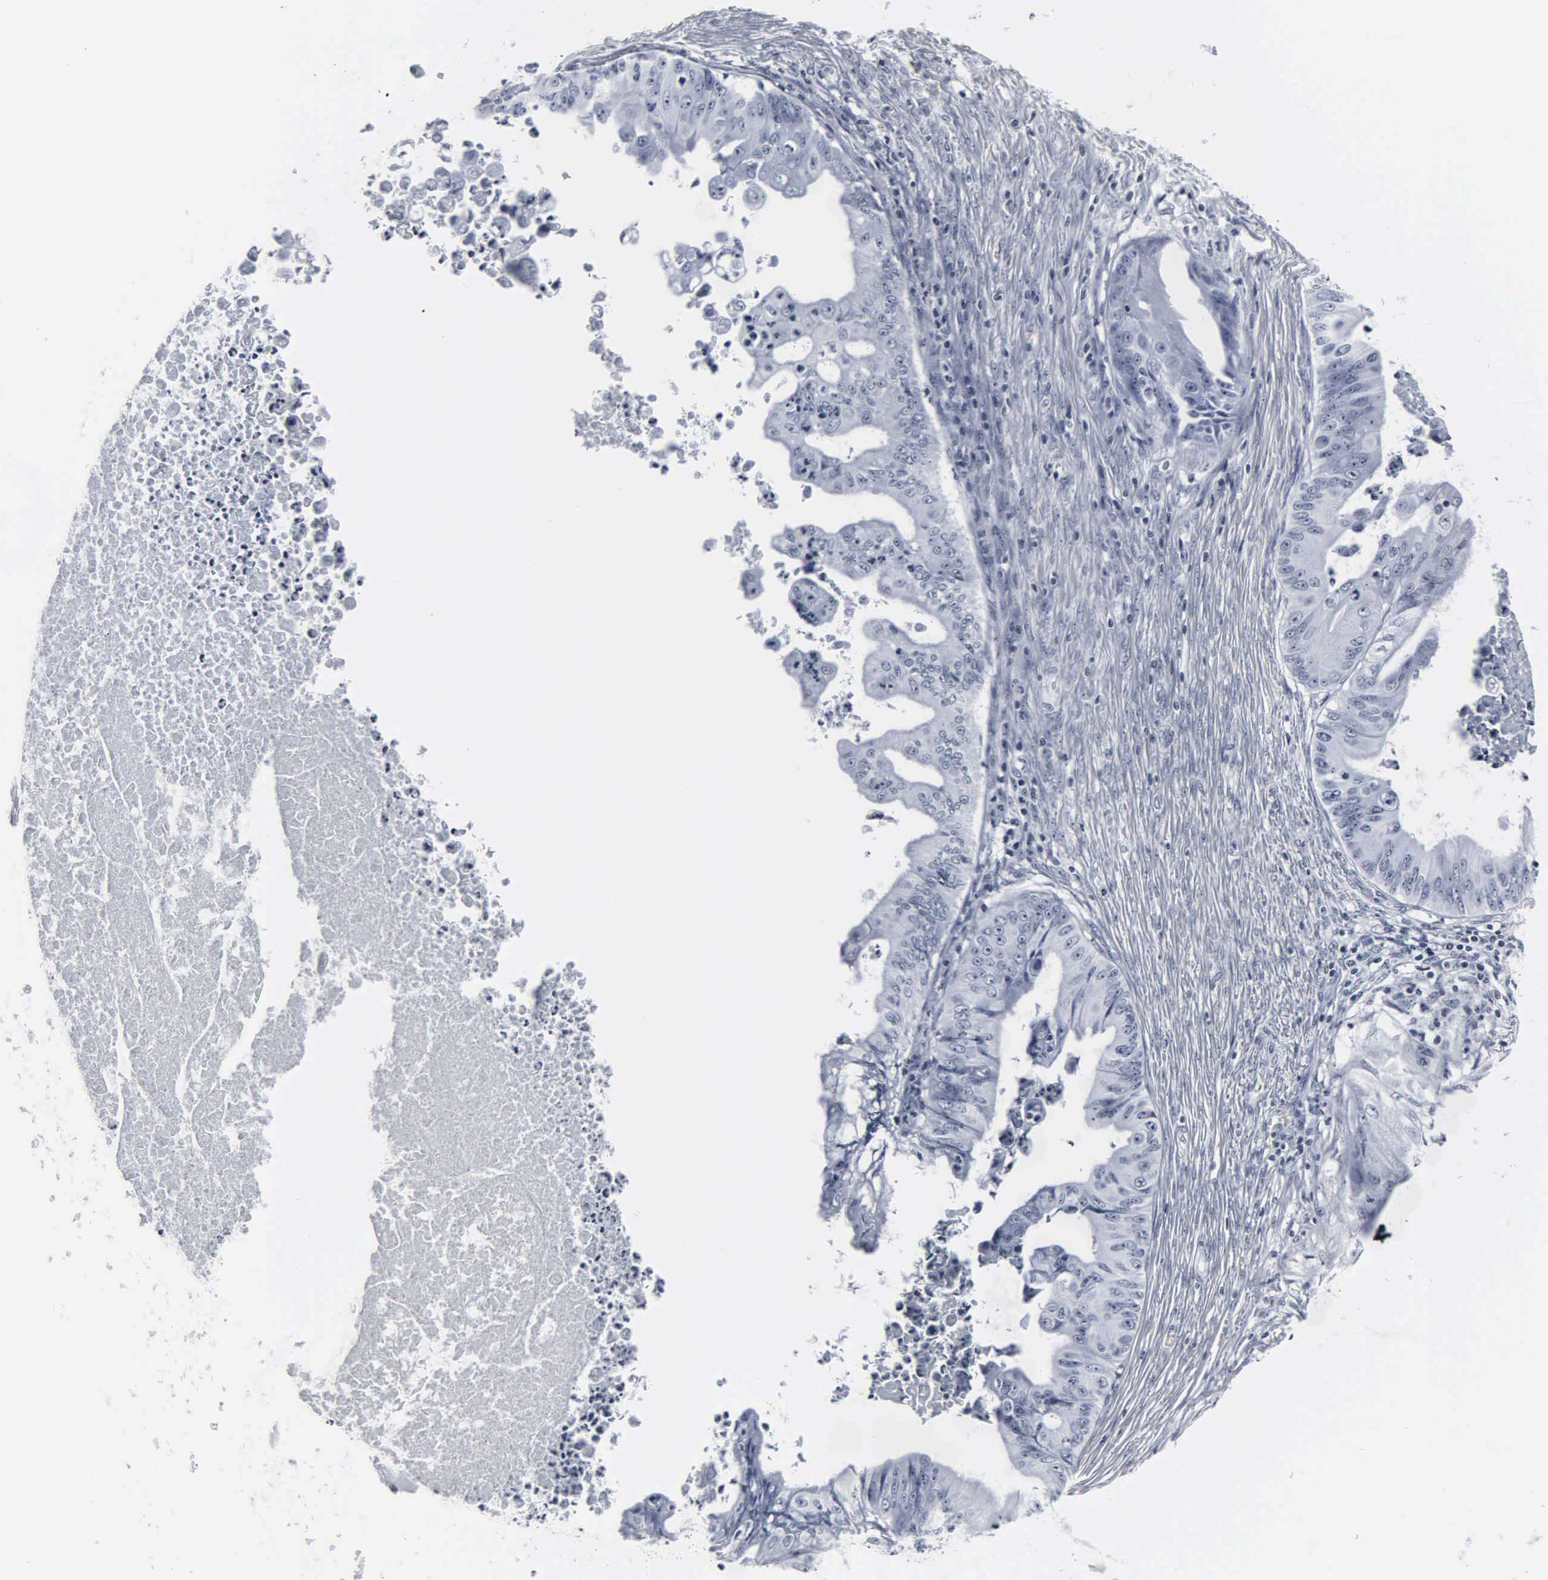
{"staining": {"intensity": "negative", "quantity": "none", "location": "none"}, "tissue": "ovarian cancer", "cell_type": "Tumor cells", "image_type": "cancer", "snomed": [{"axis": "morphology", "description": "Cystadenocarcinoma, mucinous, NOS"}, {"axis": "topography", "description": "Ovary"}], "caption": "IHC of ovarian cancer demonstrates no staining in tumor cells.", "gene": "DGCR2", "patient": {"sex": "female", "age": 37}}